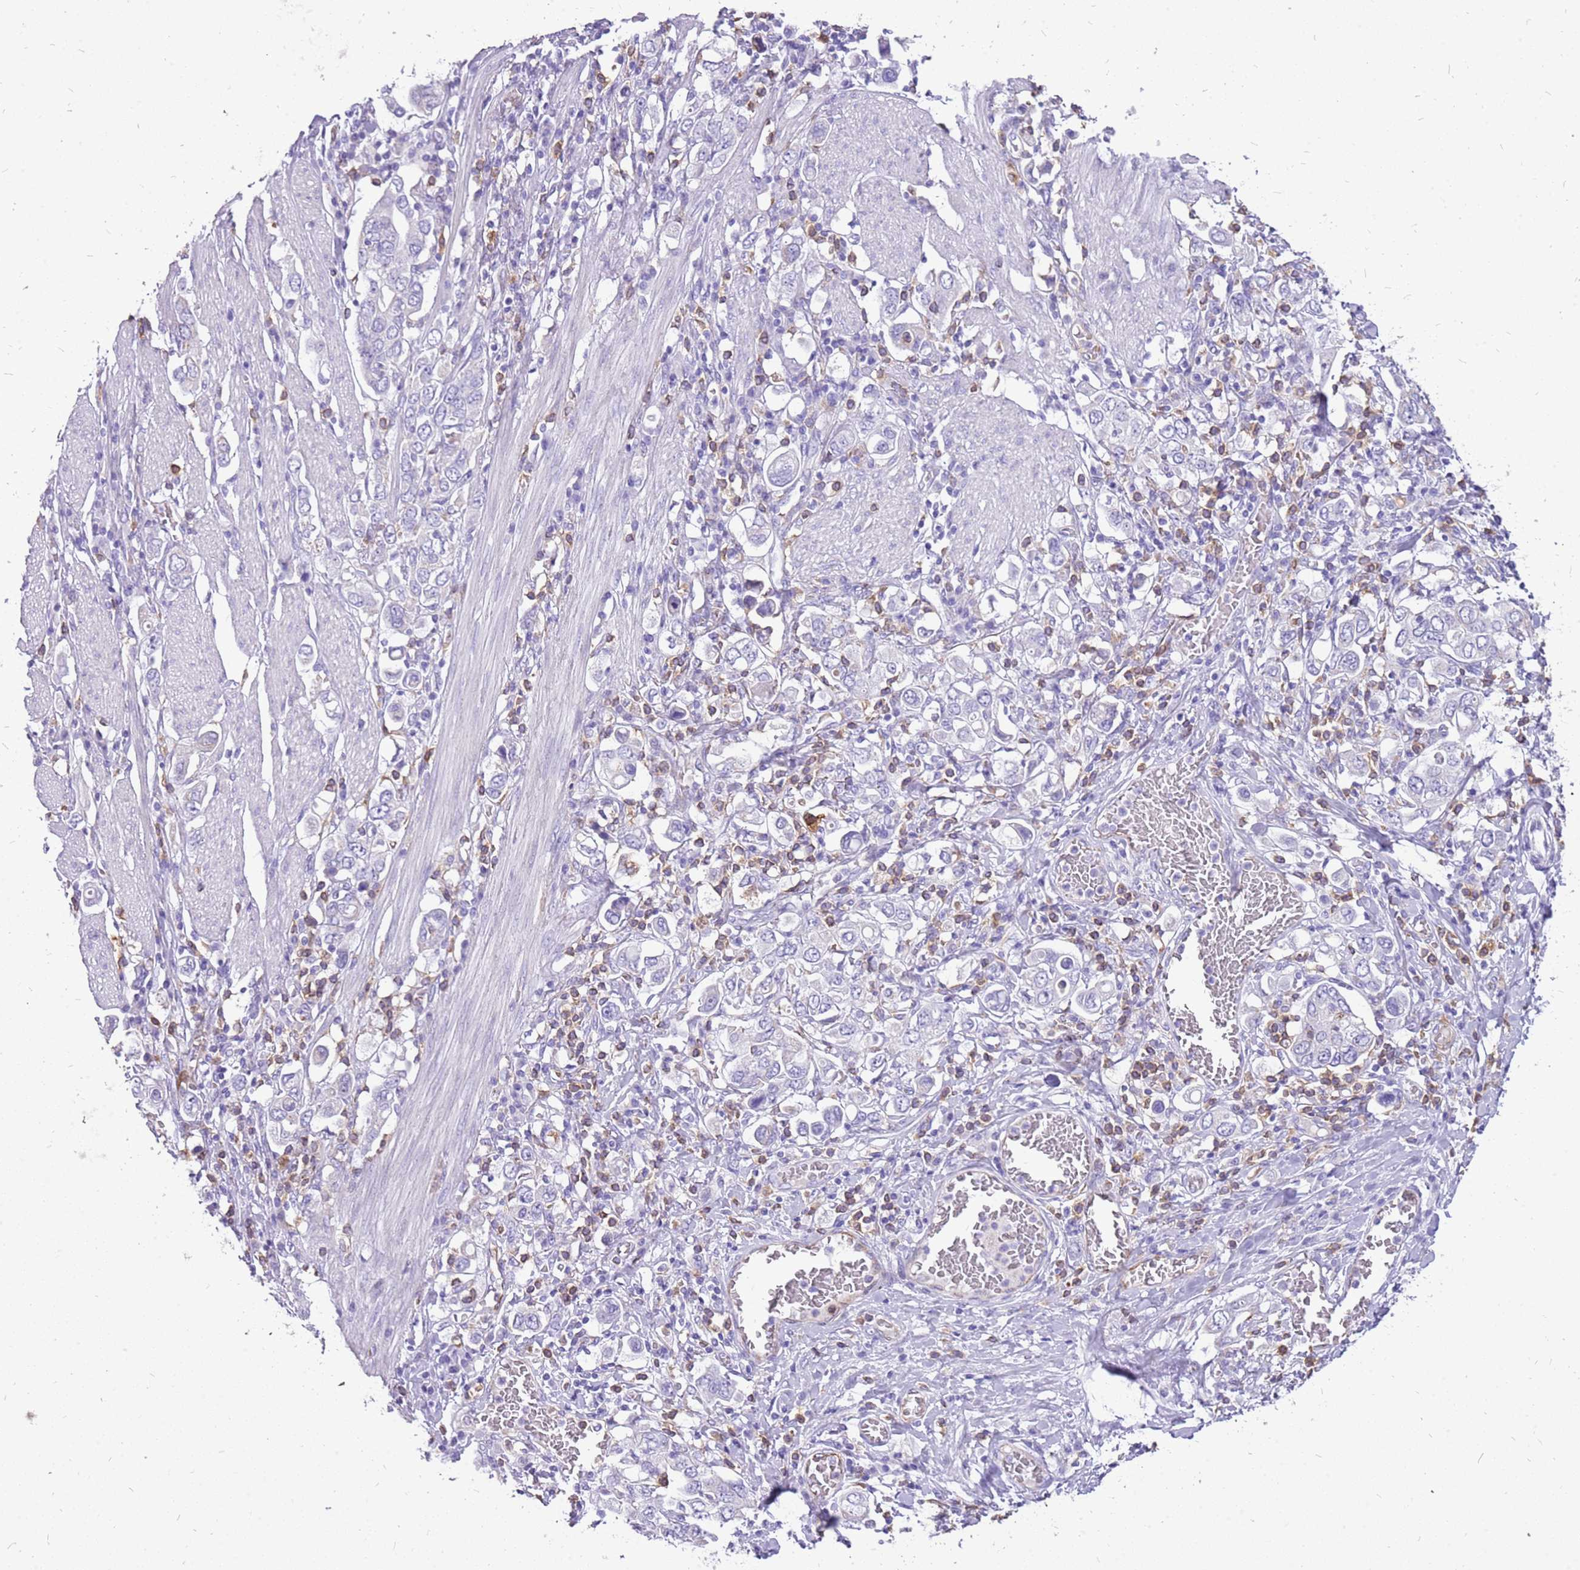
{"staining": {"intensity": "negative", "quantity": "none", "location": "none"}, "tissue": "stomach cancer", "cell_type": "Tumor cells", "image_type": "cancer", "snomed": [{"axis": "morphology", "description": "Adenocarcinoma, NOS"}, {"axis": "topography", "description": "Stomach, upper"}], "caption": "The histopathology image demonstrates no significant staining in tumor cells of stomach adenocarcinoma. (DAB (3,3'-diaminobenzidine) immunohistochemistry visualized using brightfield microscopy, high magnification).", "gene": "PCNX1", "patient": {"sex": "male", "age": 62}}